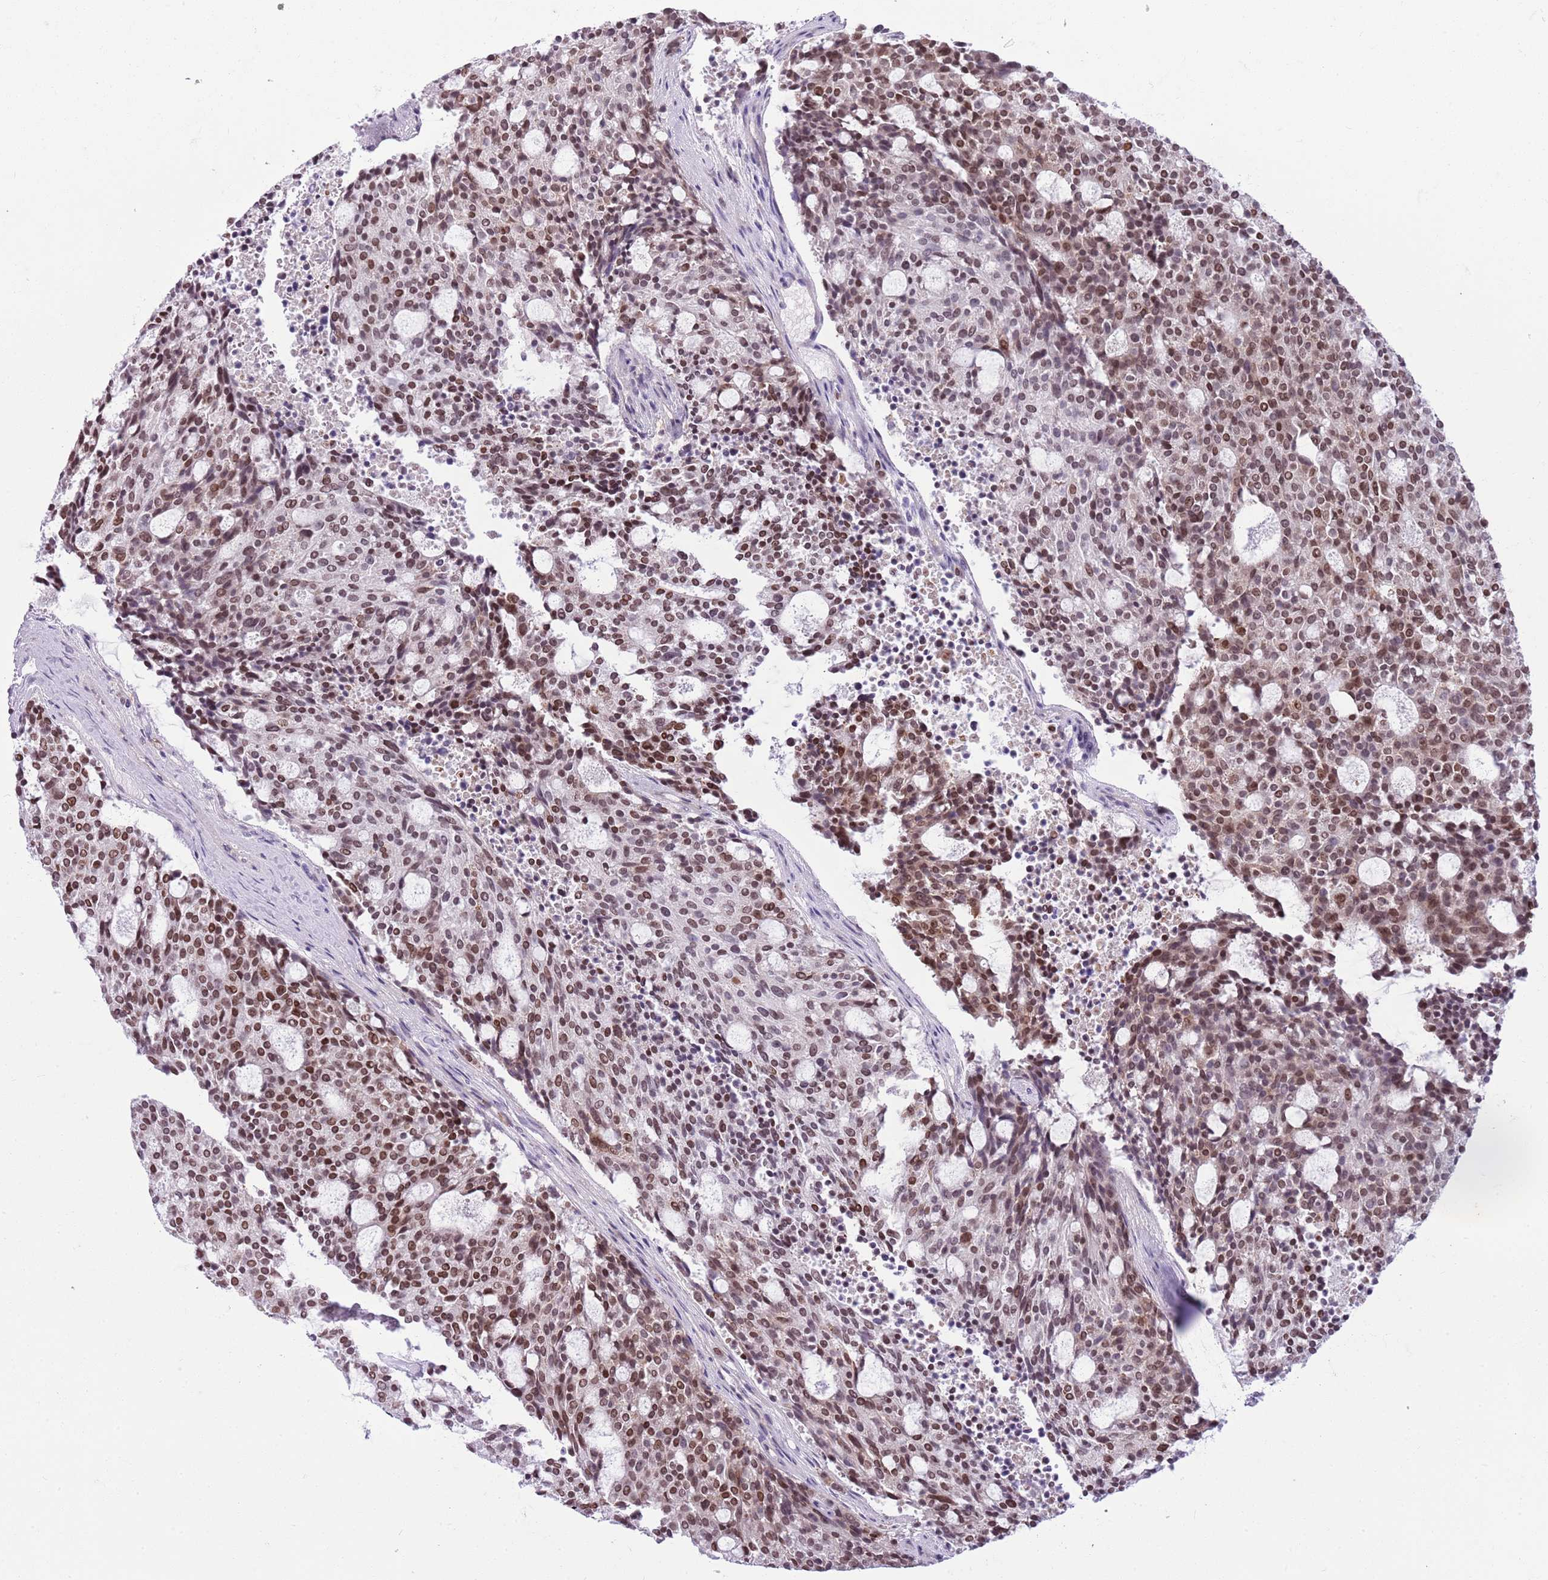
{"staining": {"intensity": "moderate", "quantity": ">75%", "location": "nuclear"}, "tissue": "carcinoid", "cell_type": "Tumor cells", "image_type": "cancer", "snomed": [{"axis": "morphology", "description": "Carcinoid, malignant, NOS"}, {"axis": "topography", "description": "Pancreas"}], "caption": "The immunohistochemical stain shows moderate nuclear positivity in tumor cells of carcinoid (malignant) tissue.", "gene": "DHX32", "patient": {"sex": "female", "age": 54}}